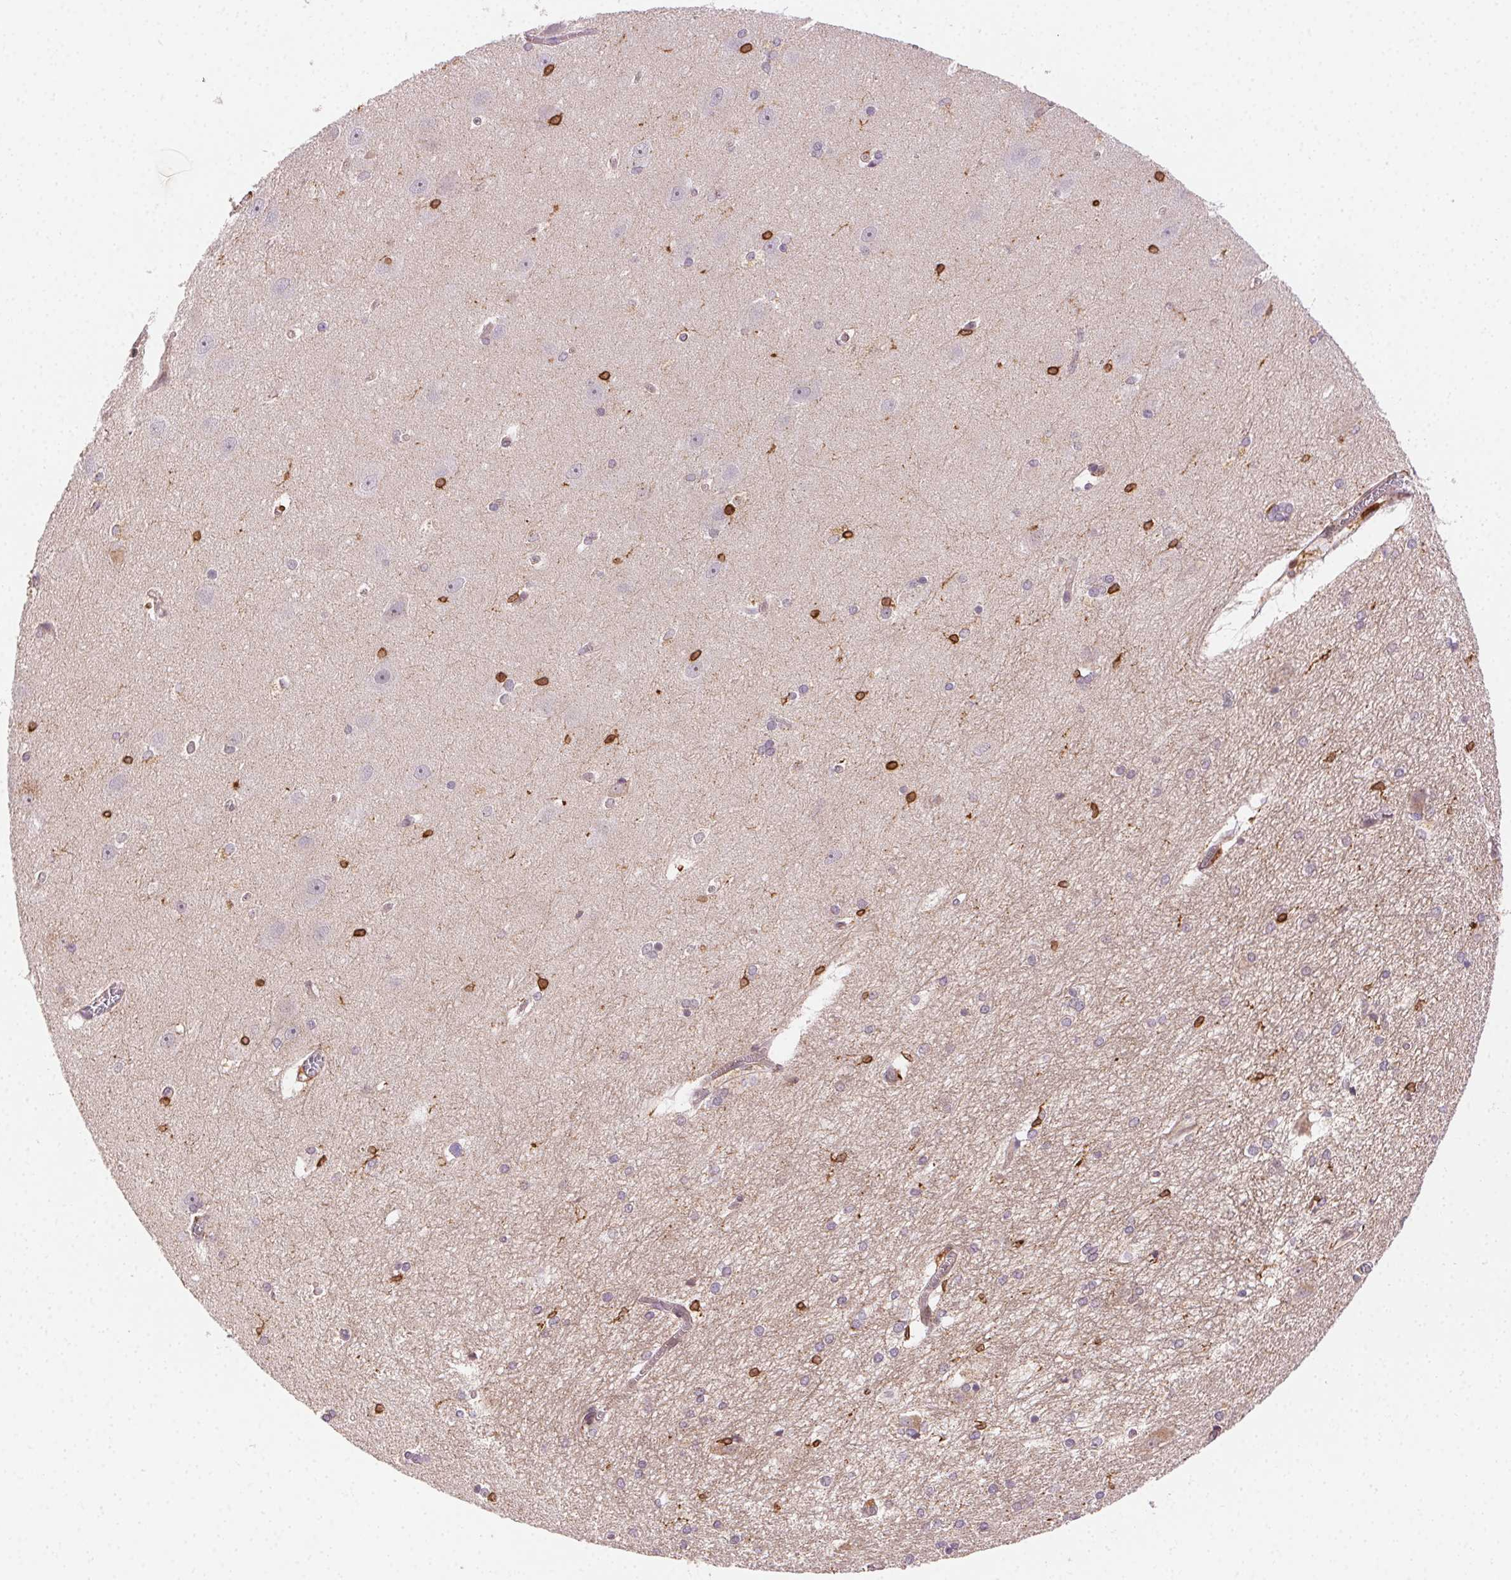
{"staining": {"intensity": "negative", "quantity": "none", "location": "none"}, "tissue": "hippocampus", "cell_type": "Glial cells", "image_type": "normal", "snomed": [{"axis": "morphology", "description": "Normal tissue, NOS"}, {"axis": "topography", "description": "Cerebral cortex"}, {"axis": "topography", "description": "Hippocampus"}], "caption": "Glial cells are negative for brown protein staining in unremarkable hippocampus.", "gene": "RNASET2", "patient": {"sex": "female", "age": 19}}